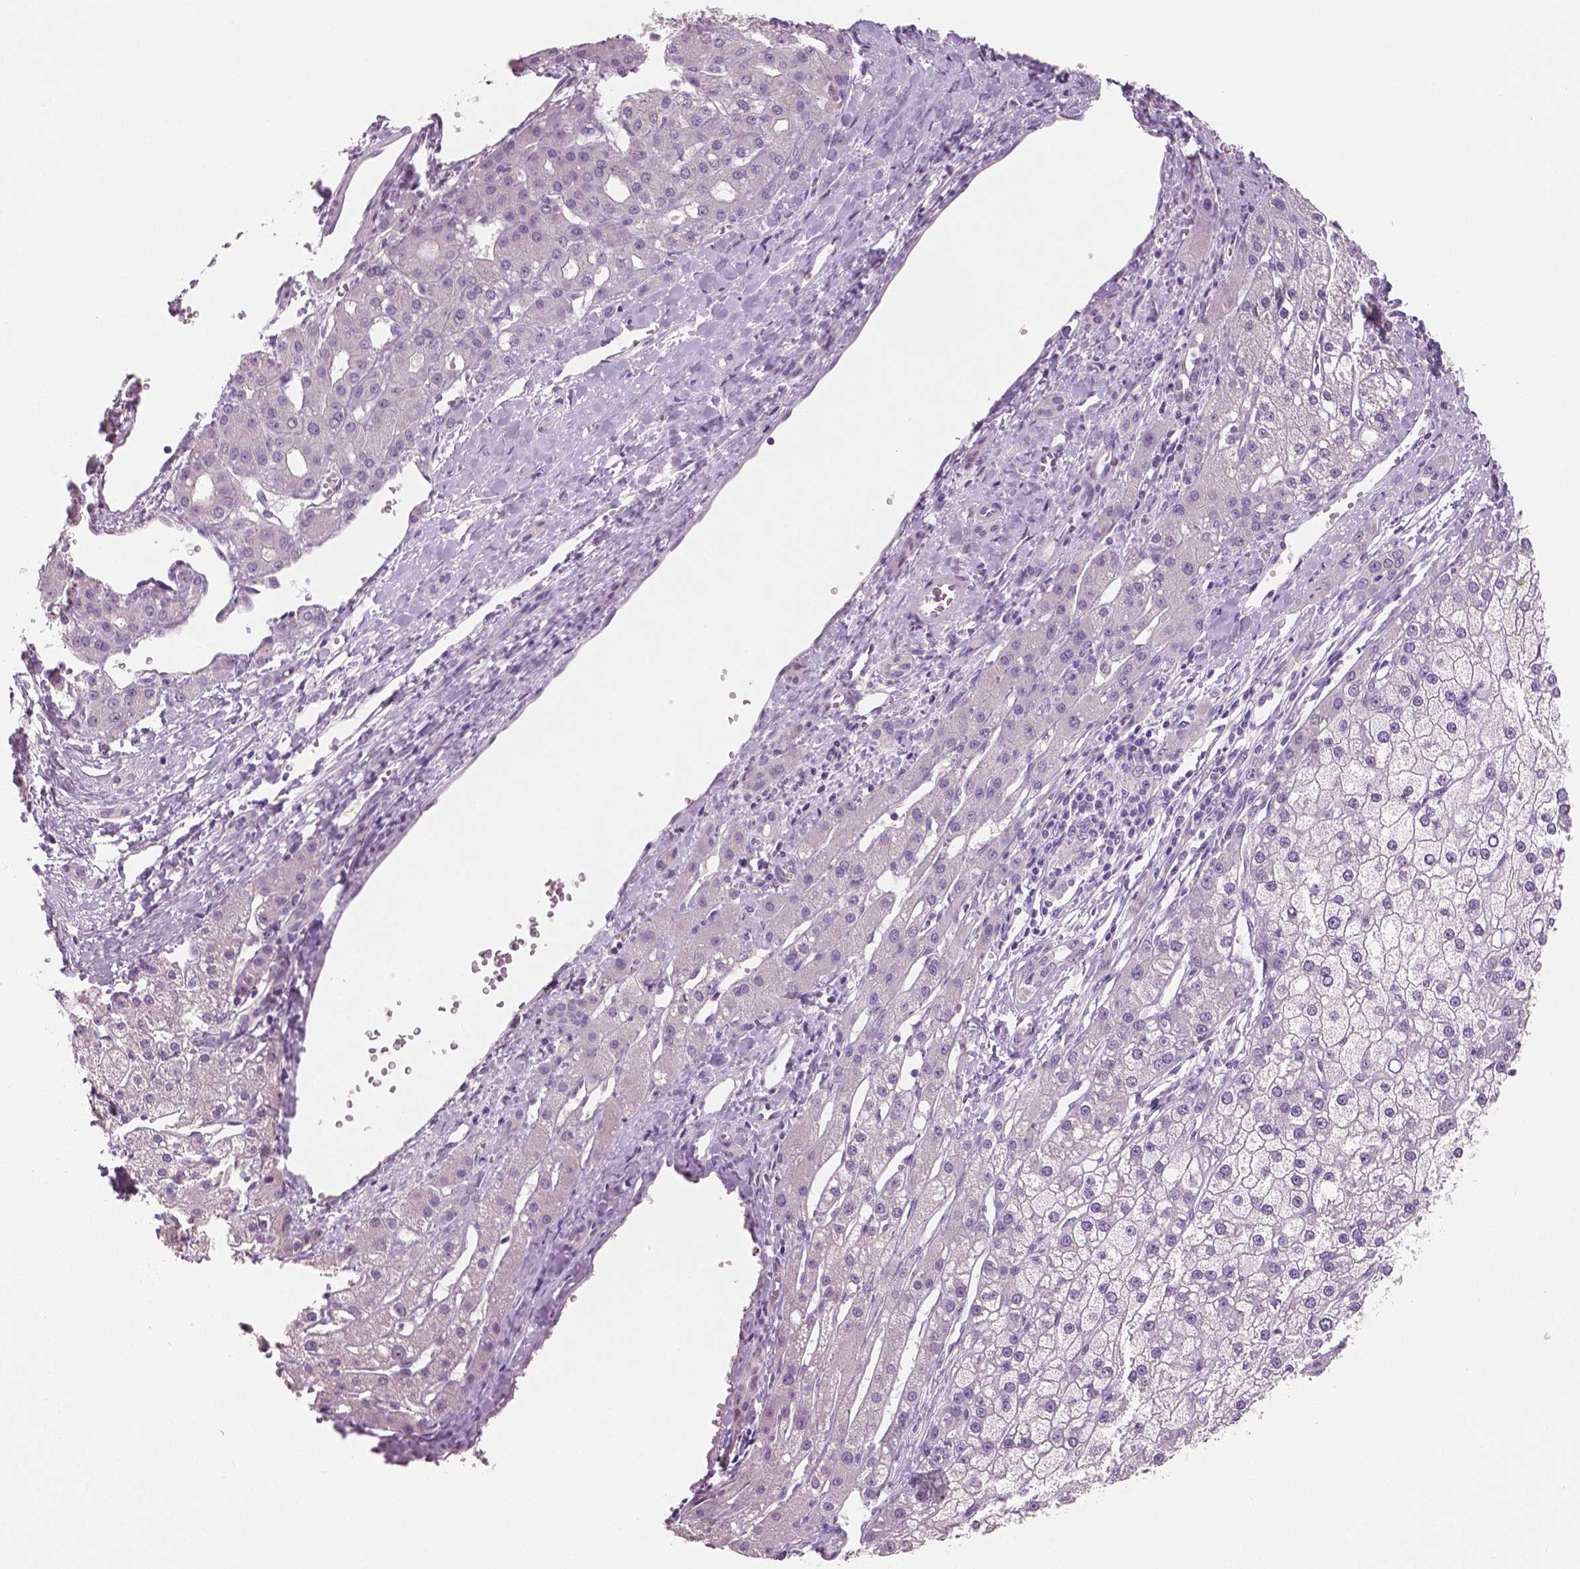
{"staining": {"intensity": "negative", "quantity": "none", "location": "none"}, "tissue": "liver cancer", "cell_type": "Tumor cells", "image_type": "cancer", "snomed": [{"axis": "morphology", "description": "Carcinoma, Hepatocellular, NOS"}, {"axis": "topography", "description": "Liver"}], "caption": "Immunohistochemical staining of human liver cancer exhibits no significant staining in tumor cells.", "gene": "NECAB2", "patient": {"sex": "male", "age": 67}}